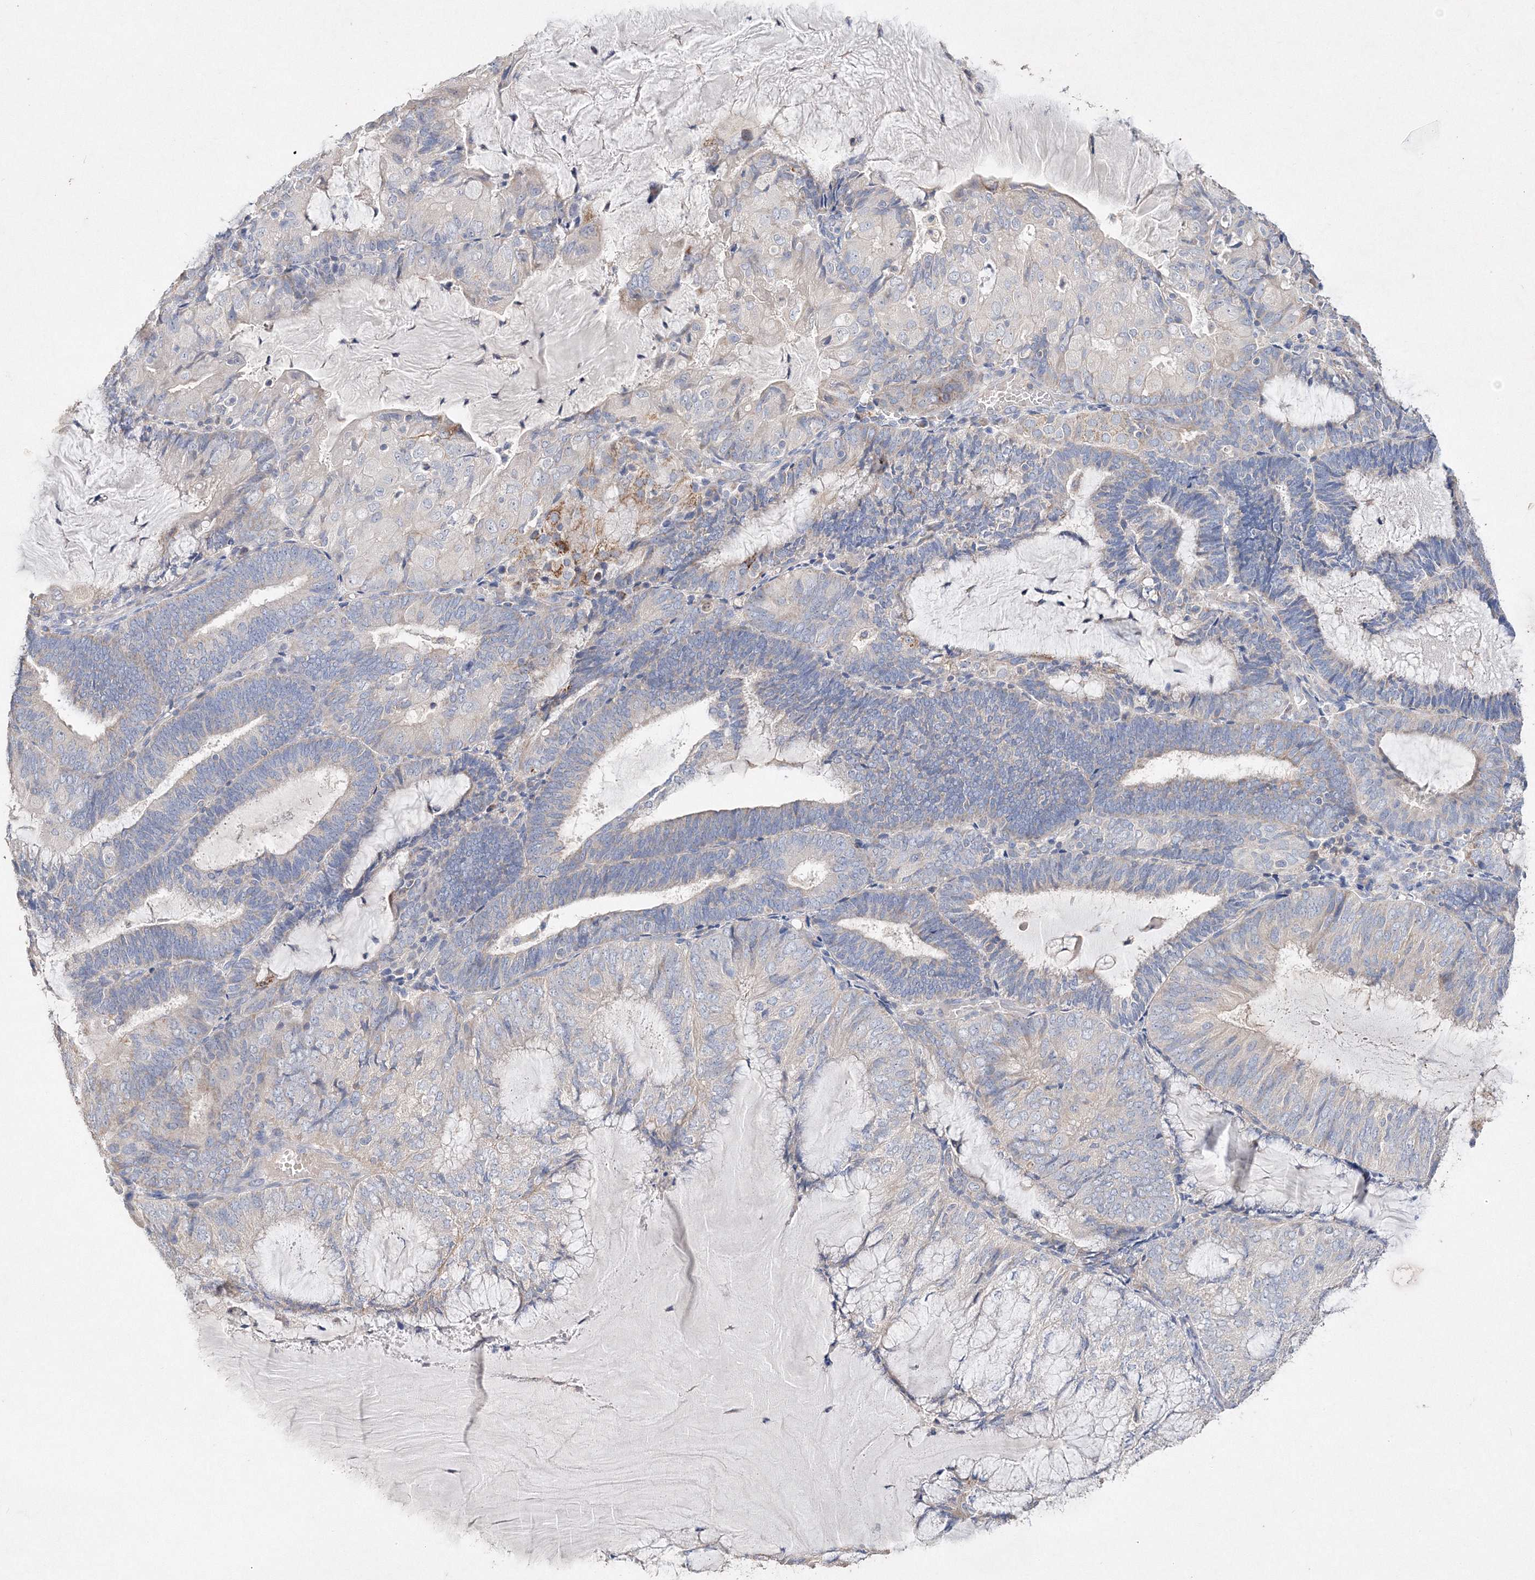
{"staining": {"intensity": "negative", "quantity": "none", "location": "none"}, "tissue": "endometrial cancer", "cell_type": "Tumor cells", "image_type": "cancer", "snomed": [{"axis": "morphology", "description": "Adenocarcinoma, NOS"}, {"axis": "topography", "description": "Endometrium"}], "caption": "IHC micrograph of human endometrial adenocarcinoma stained for a protein (brown), which displays no expression in tumor cells.", "gene": "GLS", "patient": {"sex": "female", "age": 81}}